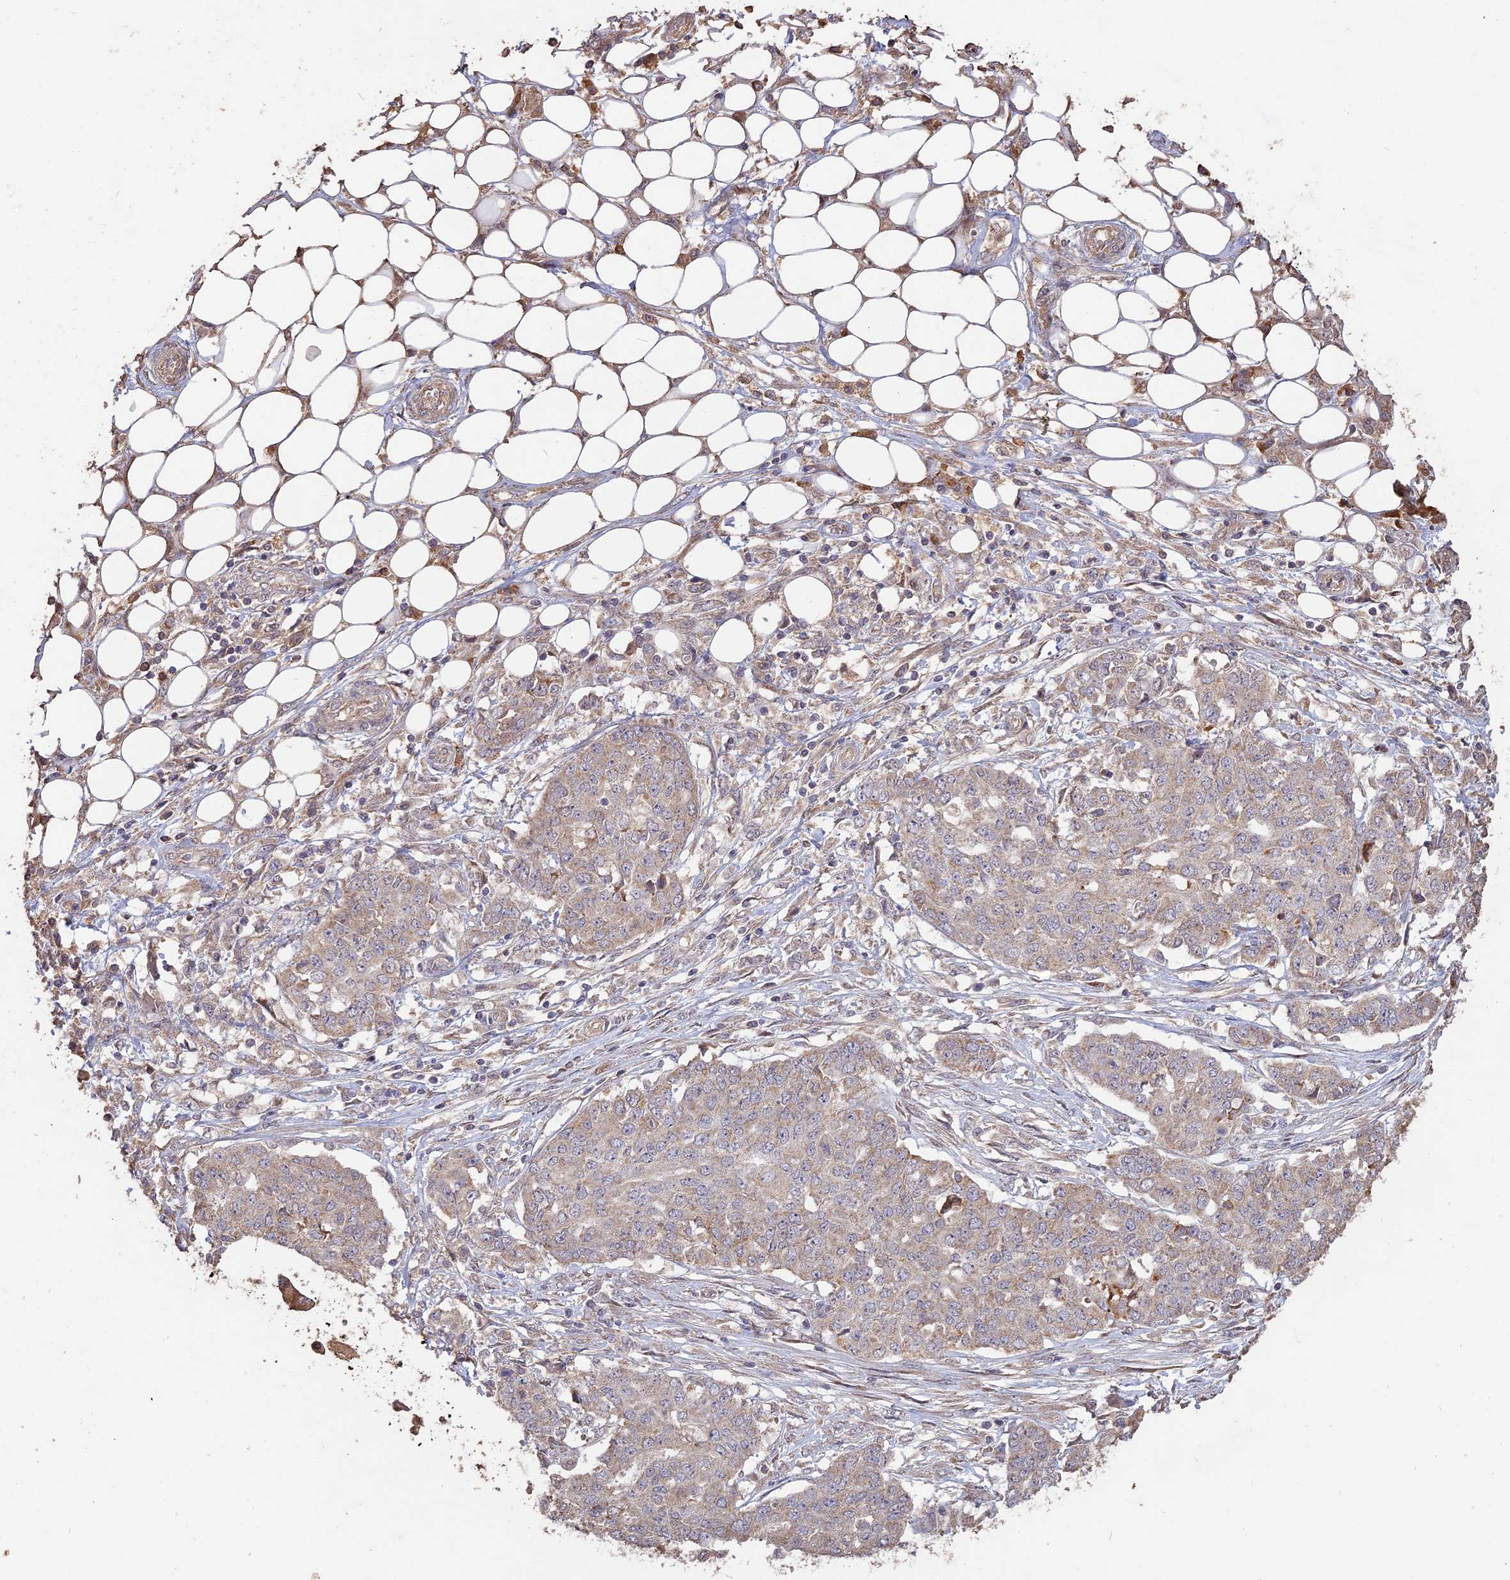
{"staining": {"intensity": "weak", "quantity": "25%-75%", "location": "cytoplasmic/membranous"}, "tissue": "ovarian cancer", "cell_type": "Tumor cells", "image_type": "cancer", "snomed": [{"axis": "morphology", "description": "Cystadenocarcinoma, serous, NOS"}, {"axis": "topography", "description": "Soft tissue"}, {"axis": "topography", "description": "Ovary"}], "caption": "High-magnification brightfield microscopy of serous cystadenocarcinoma (ovarian) stained with DAB (brown) and counterstained with hematoxylin (blue). tumor cells exhibit weak cytoplasmic/membranous staining is identified in about25%-75% of cells.", "gene": "LAYN", "patient": {"sex": "female", "age": 57}}